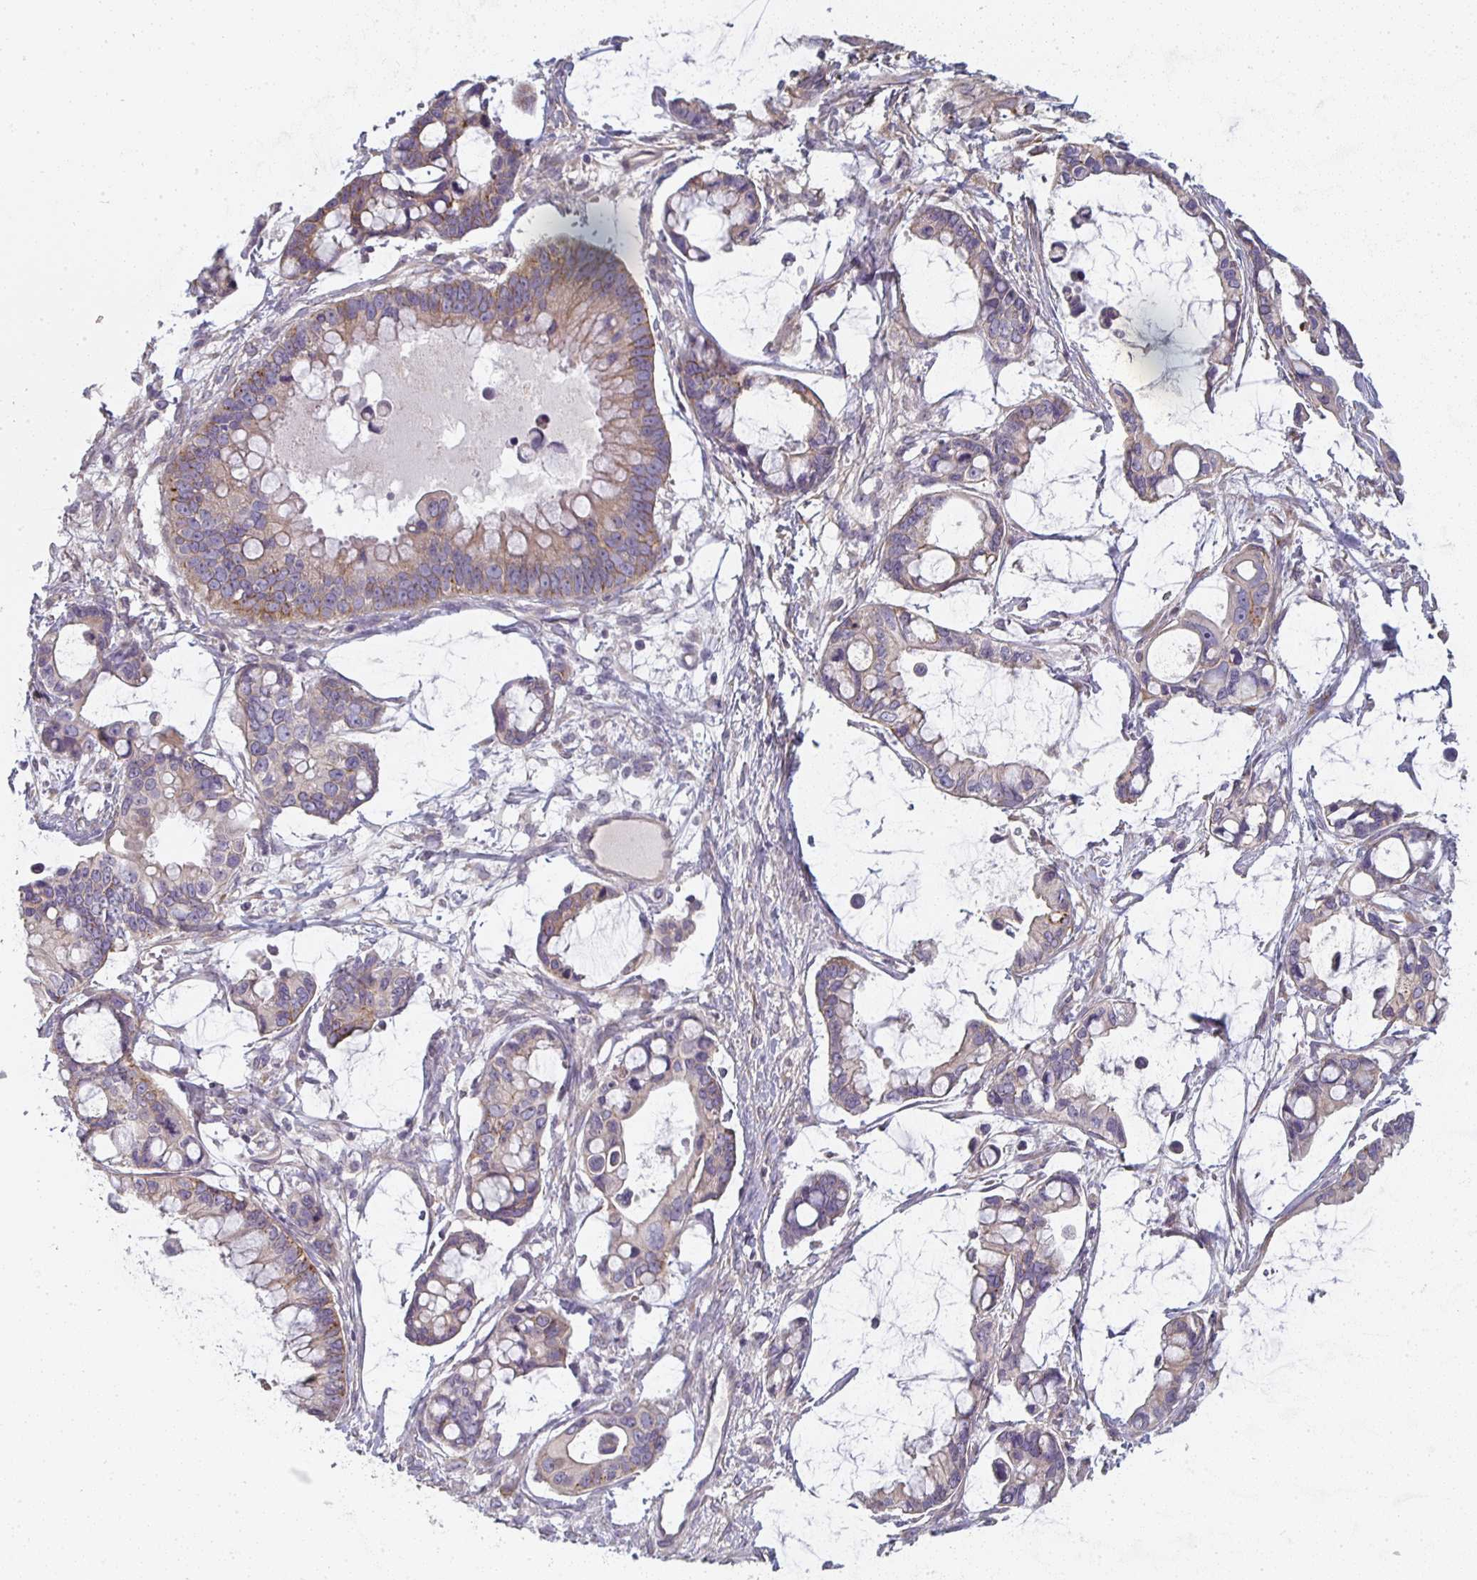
{"staining": {"intensity": "weak", "quantity": "25%-75%", "location": "cytoplasmic/membranous"}, "tissue": "ovarian cancer", "cell_type": "Tumor cells", "image_type": "cancer", "snomed": [{"axis": "morphology", "description": "Cystadenocarcinoma, mucinous, NOS"}, {"axis": "topography", "description": "Ovary"}], "caption": "Immunohistochemistry (IHC) (DAB) staining of mucinous cystadenocarcinoma (ovarian) demonstrates weak cytoplasmic/membranous protein expression in about 25%-75% of tumor cells.", "gene": "CTHRC1", "patient": {"sex": "female", "age": 63}}